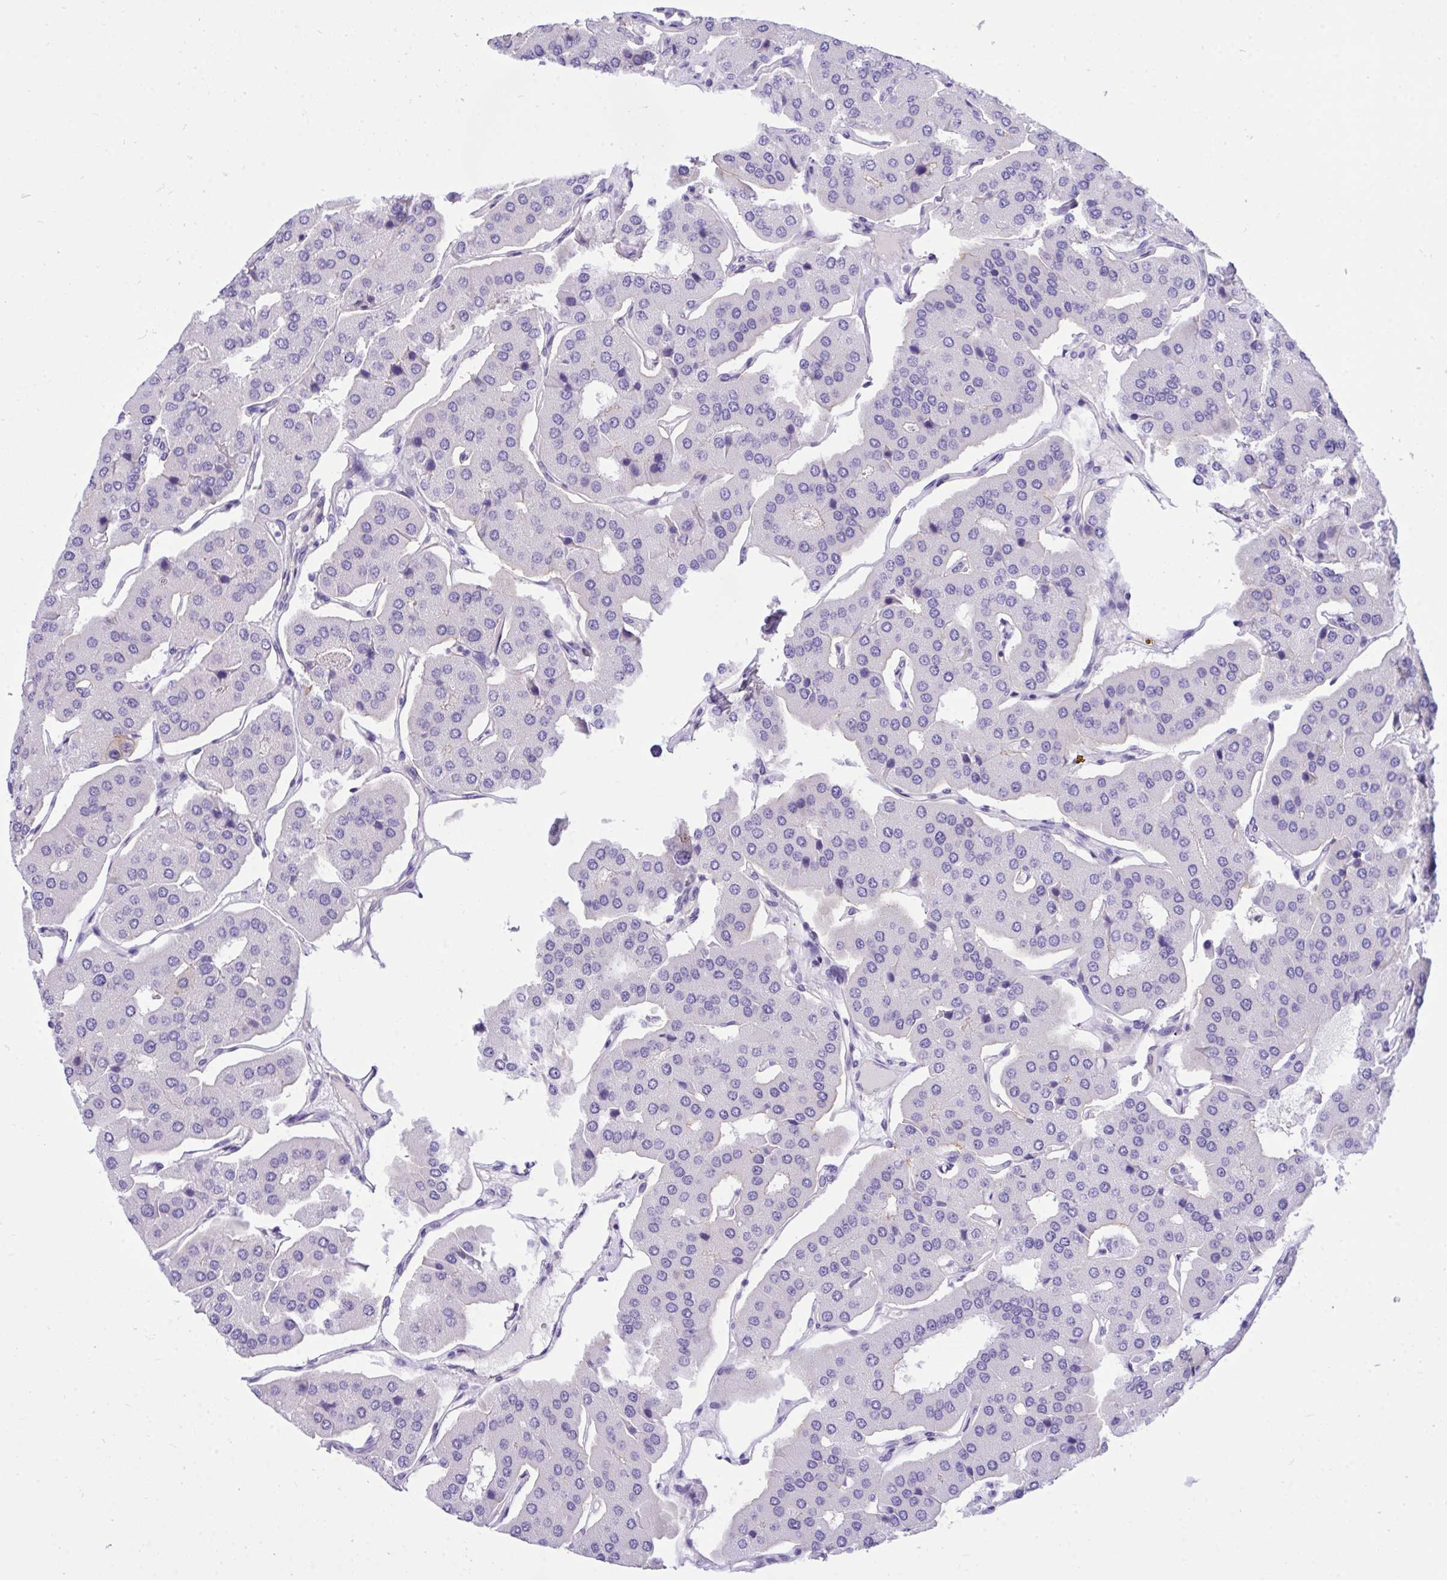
{"staining": {"intensity": "negative", "quantity": "none", "location": "none"}, "tissue": "parathyroid gland", "cell_type": "Glandular cells", "image_type": "normal", "snomed": [{"axis": "morphology", "description": "Normal tissue, NOS"}, {"axis": "morphology", "description": "Adenoma, NOS"}, {"axis": "topography", "description": "Parathyroid gland"}], "caption": "Photomicrograph shows no significant protein staining in glandular cells of benign parathyroid gland.", "gene": "TLN2", "patient": {"sex": "female", "age": 86}}